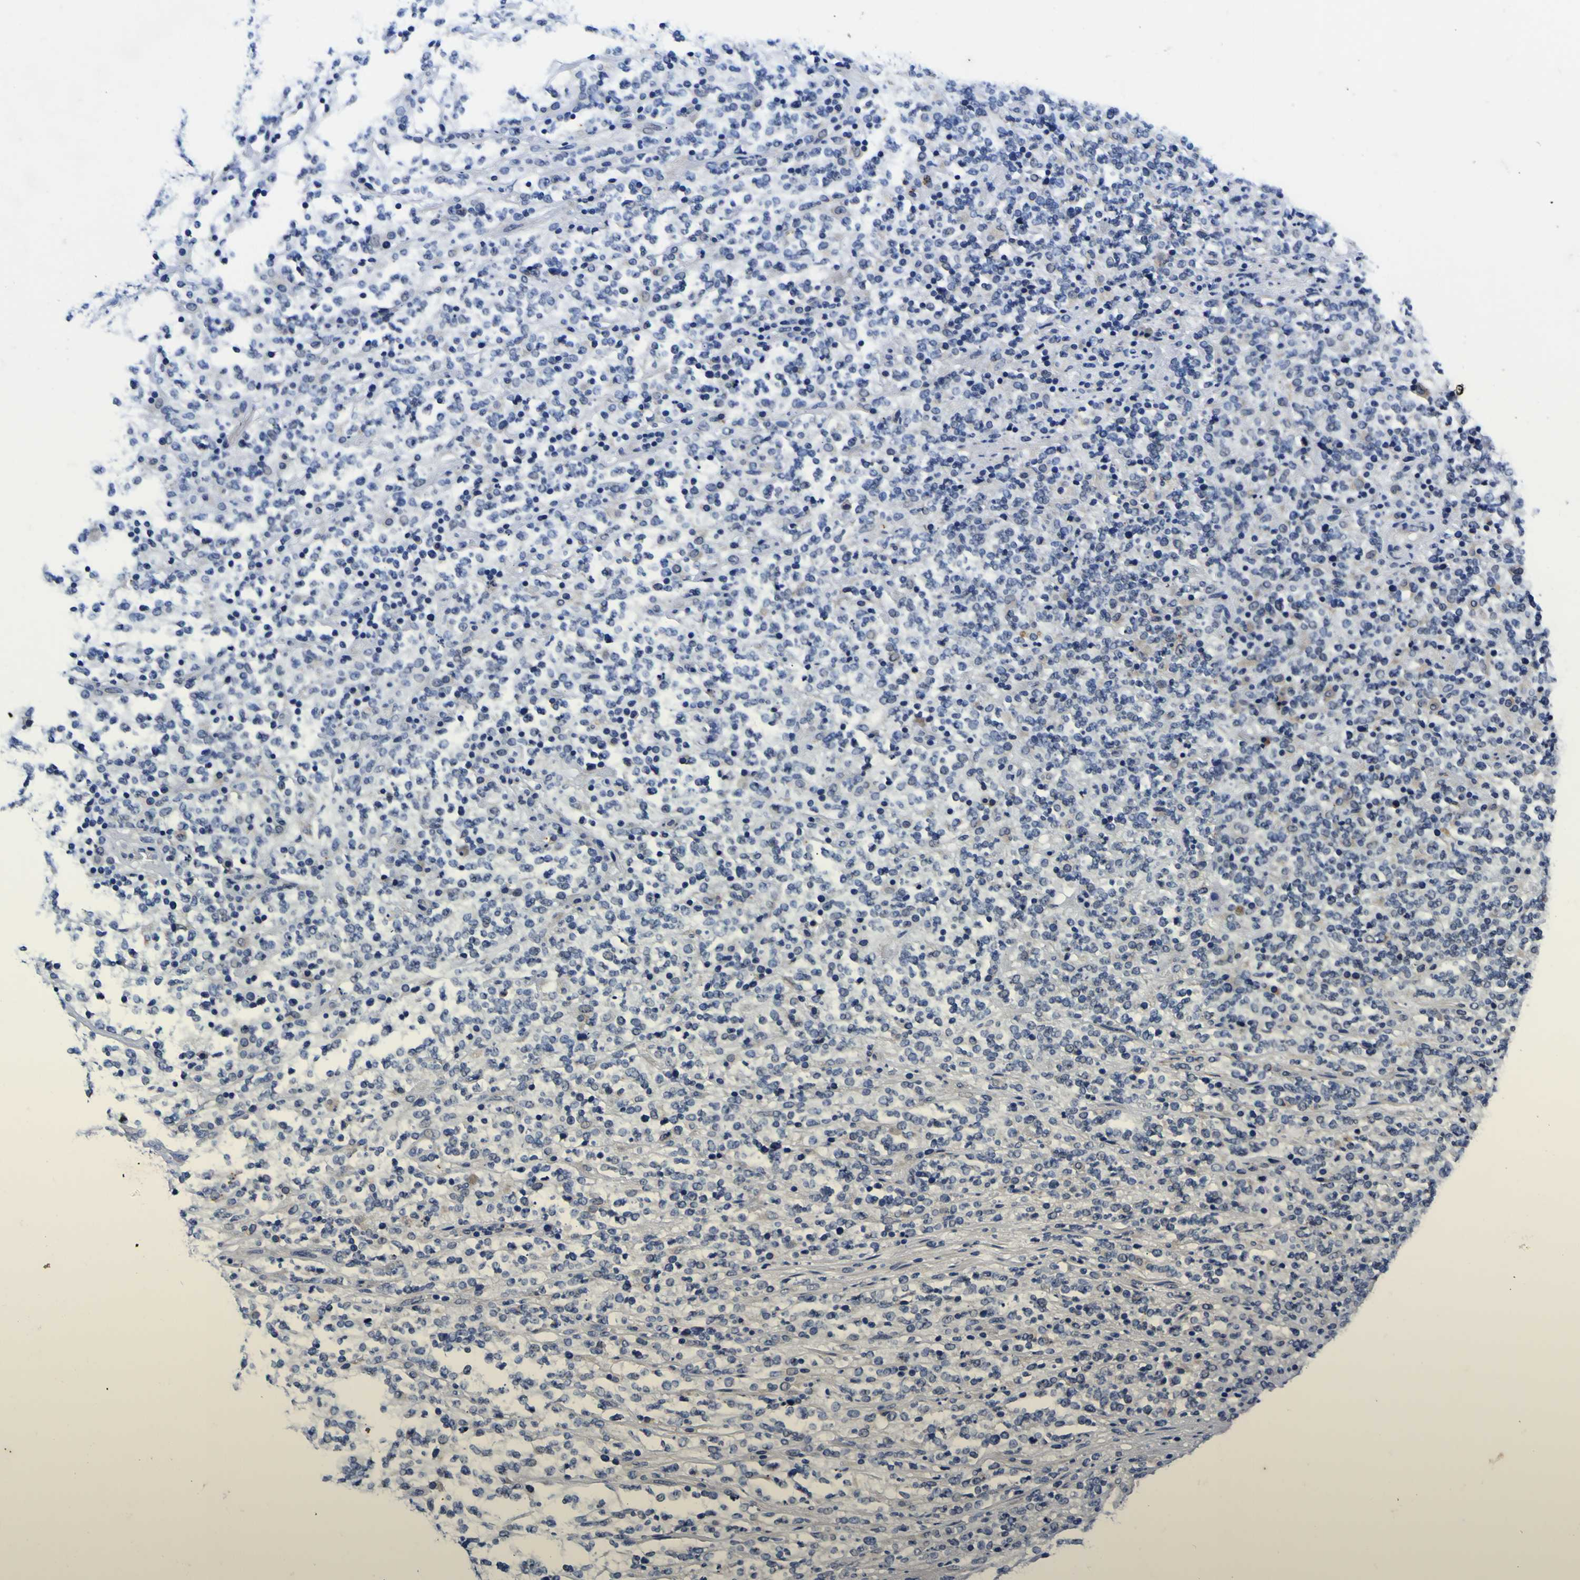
{"staining": {"intensity": "negative", "quantity": "none", "location": "none"}, "tissue": "lymphoma", "cell_type": "Tumor cells", "image_type": "cancer", "snomed": [{"axis": "morphology", "description": "Malignant lymphoma, non-Hodgkin's type, High grade"}, {"axis": "topography", "description": "Soft tissue"}], "caption": "Immunohistochemistry photomicrograph of neoplastic tissue: lymphoma stained with DAB exhibits no significant protein expression in tumor cells. (Brightfield microscopy of DAB (3,3'-diaminobenzidine) IHC at high magnification).", "gene": "IGFLR1", "patient": {"sex": "male", "age": 18}}